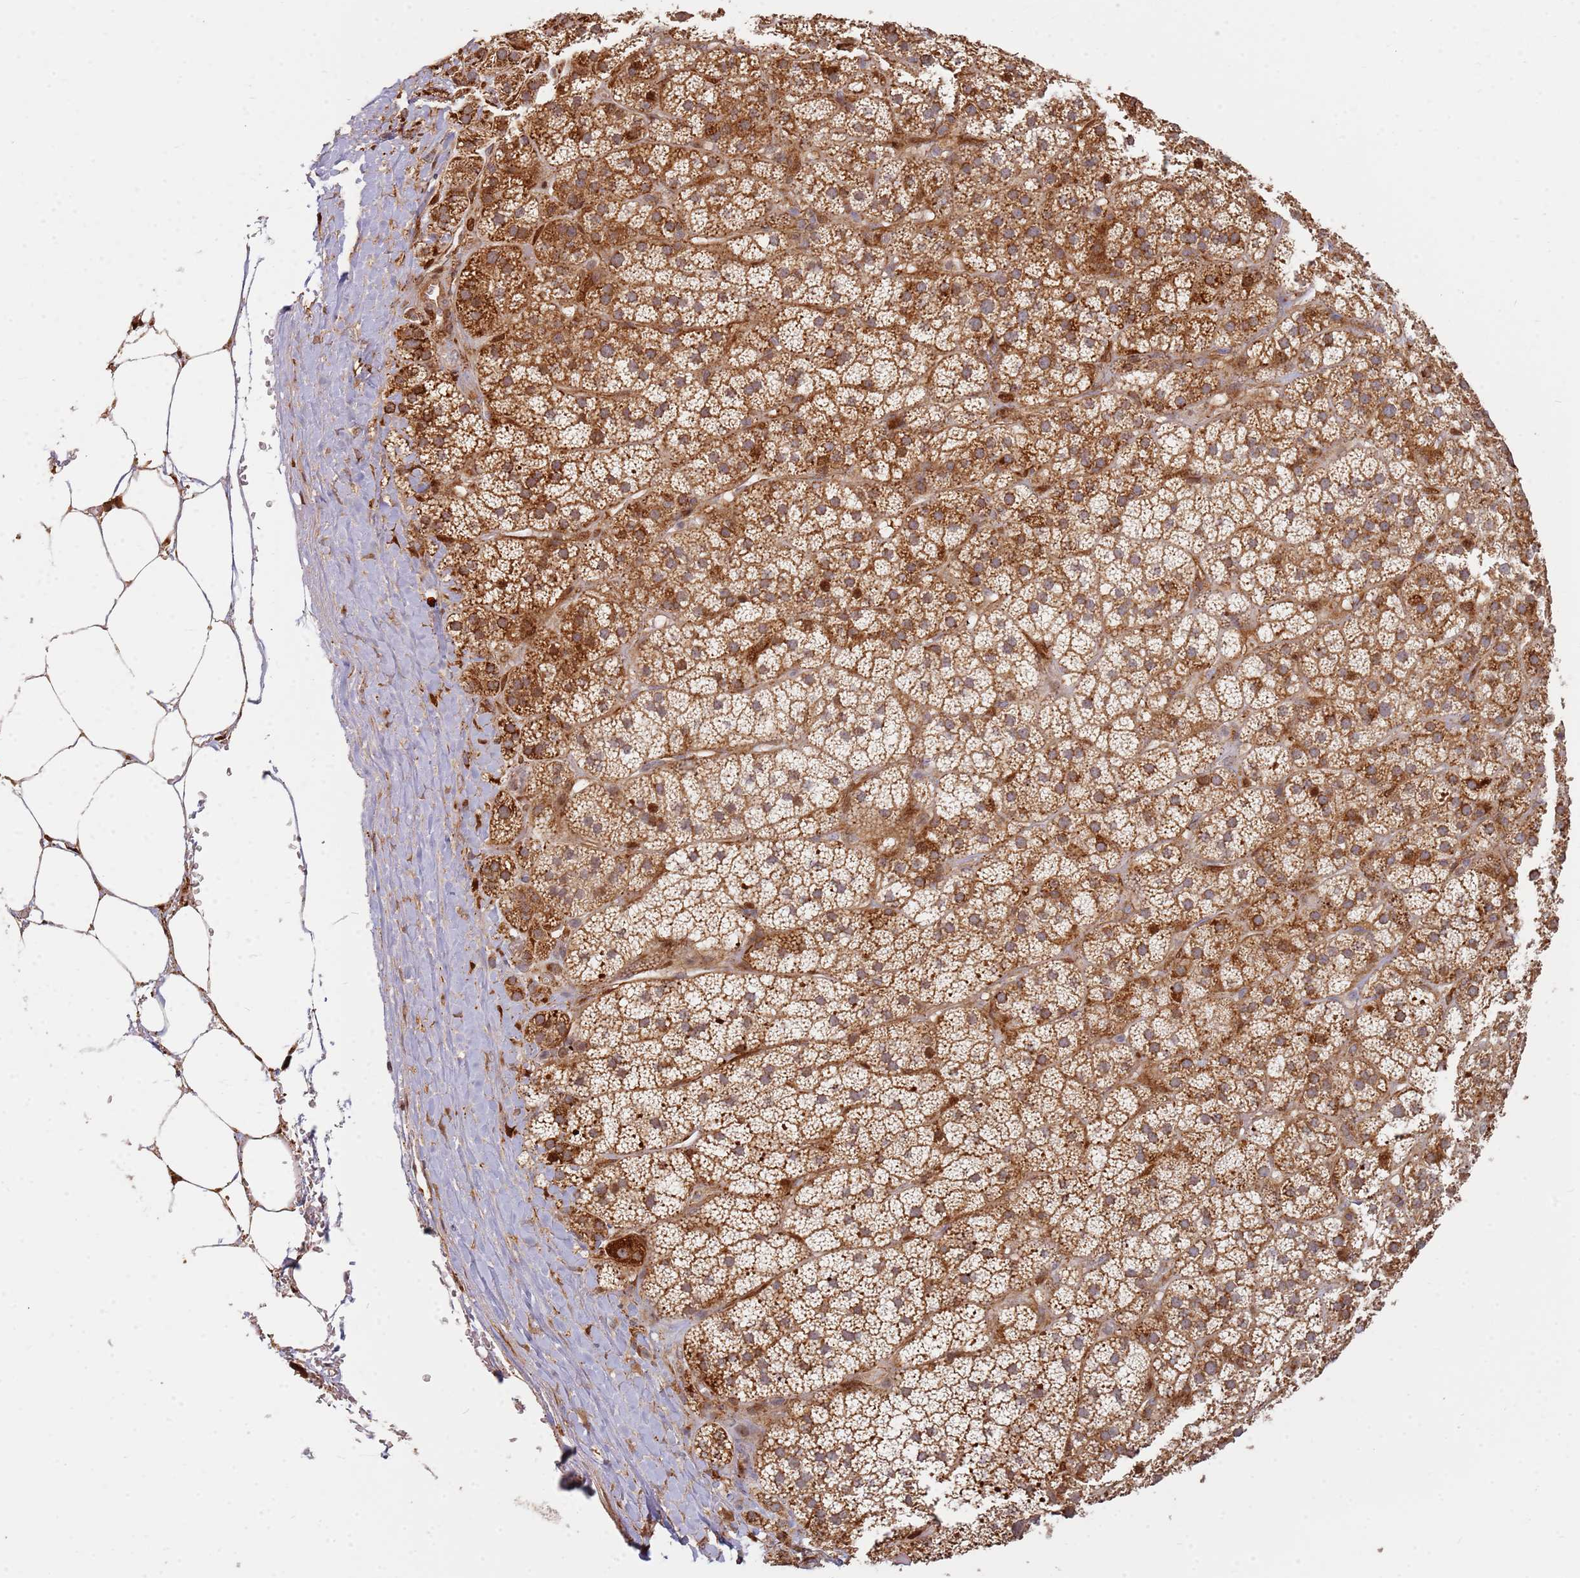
{"staining": {"intensity": "moderate", "quantity": ">75%", "location": "cytoplasmic/membranous"}, "tissue": "adrenal gland", "cell_type": "Glandular cells", "image_type": "normal", "snomed": [{"axis": "morphology", "description": "Normal tissue, NOS"}, {"axis": "topography", "description": "Adrenal gland"}], "caption": "DAB (3,3'-diaminobenzidine) immunohistochemical staining of benign human adrenal gland reveals moderate cytoplasmic/membranous protein positivity in about >75% of glandular cells.", "gene": "MPEG1", "patient": {"sex": "female", "age": 70}}